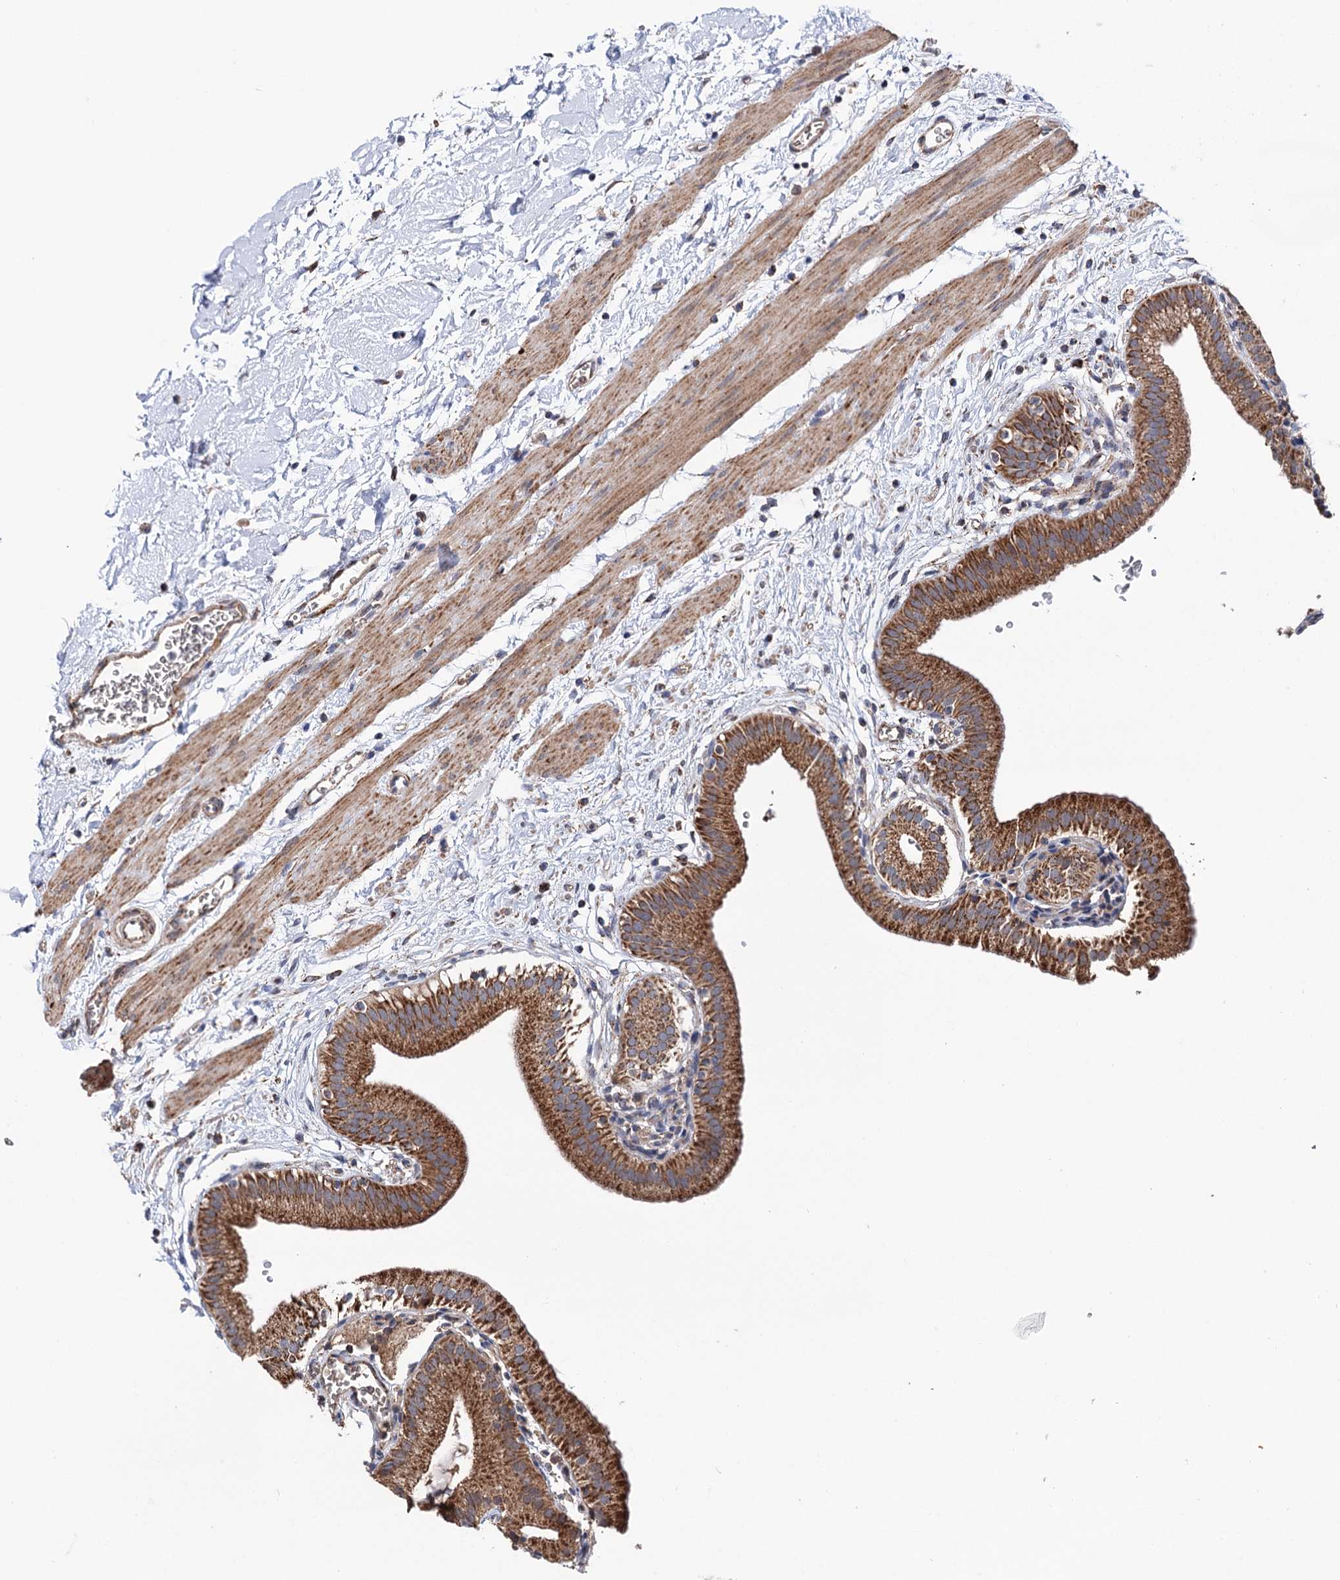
{"staining": {"intensity": "moderate", "quantity": ">75%", "location": "cytoplasmic/membranous"}, "tissue": "gallbladder", "cell_type": "Glandular cells", "image_type": "normal", "snomed": [{"axis": "morphology", "description": "Normal tissue, NOS"}, {"axis": "topography", "description": "Gallbladder"}], "caption": "IHC photomicrograph of unremarkable gallbladder: human gallbladder stained using immunohistochemistry reveals medium levels of moderate protein expression localized specifically in the cytoplasmic/membranous of glandular cells, appearing as a cytoplasmic/membranous brown color.", "gene": "SUCLA2", "patient": {"sex": "male", "age": 55}}